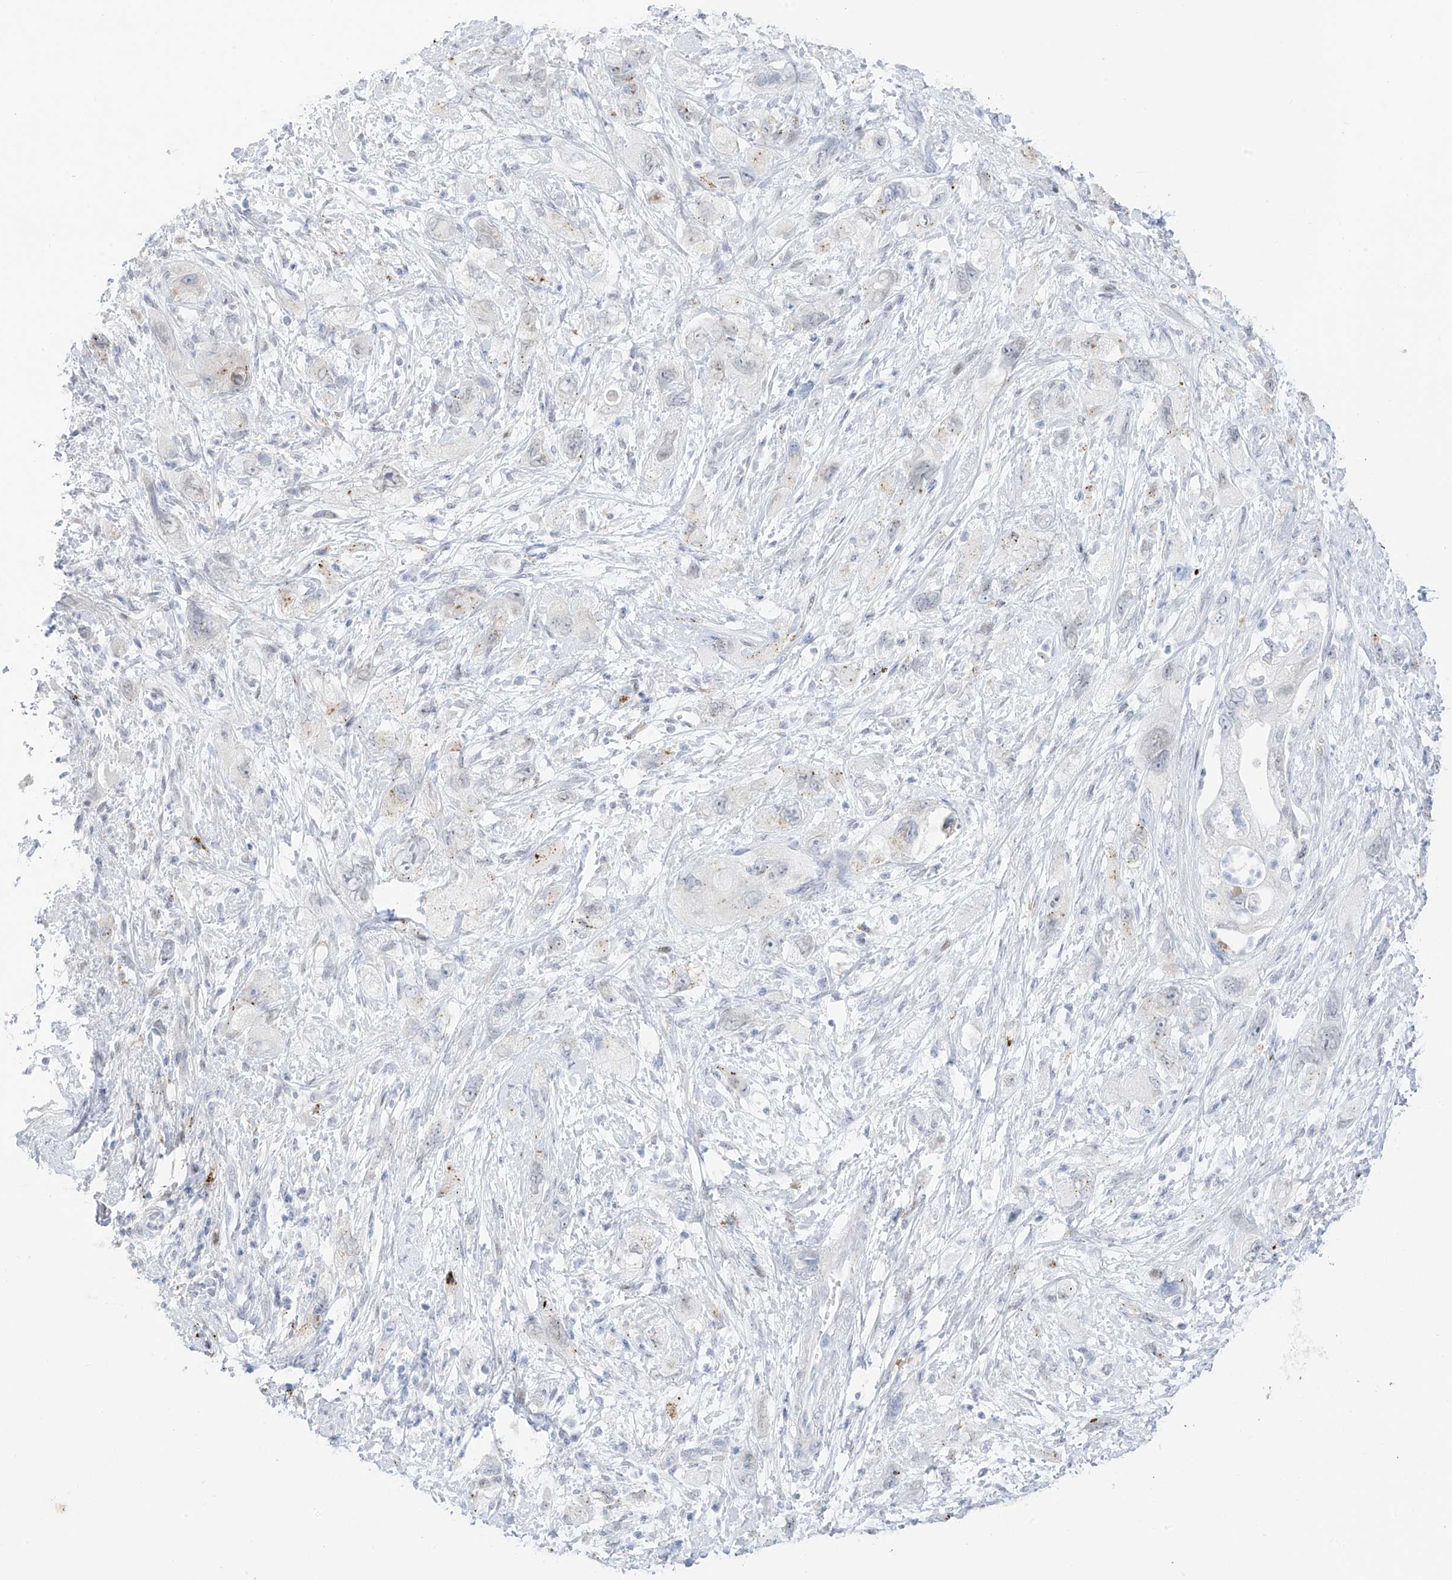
{"staining": {"intensity": "negative", "quantity": "none", "location": "none"}, "tissue": "pancreatic cancer", "cell_type": "Tumor cells", "image_type": "cancer", "snomed": [{"axis": "morphology", "description": "Adenocarcinoma, NOS"}, {"axis": "topography", "description": "Pancreas"}], "caption": "The image demonstrates no staining of tumor cells in pancreatic cancer (adenocarcinoma).", "gene": "PSPH", "patient": {"sex": "female", "age": 73}}